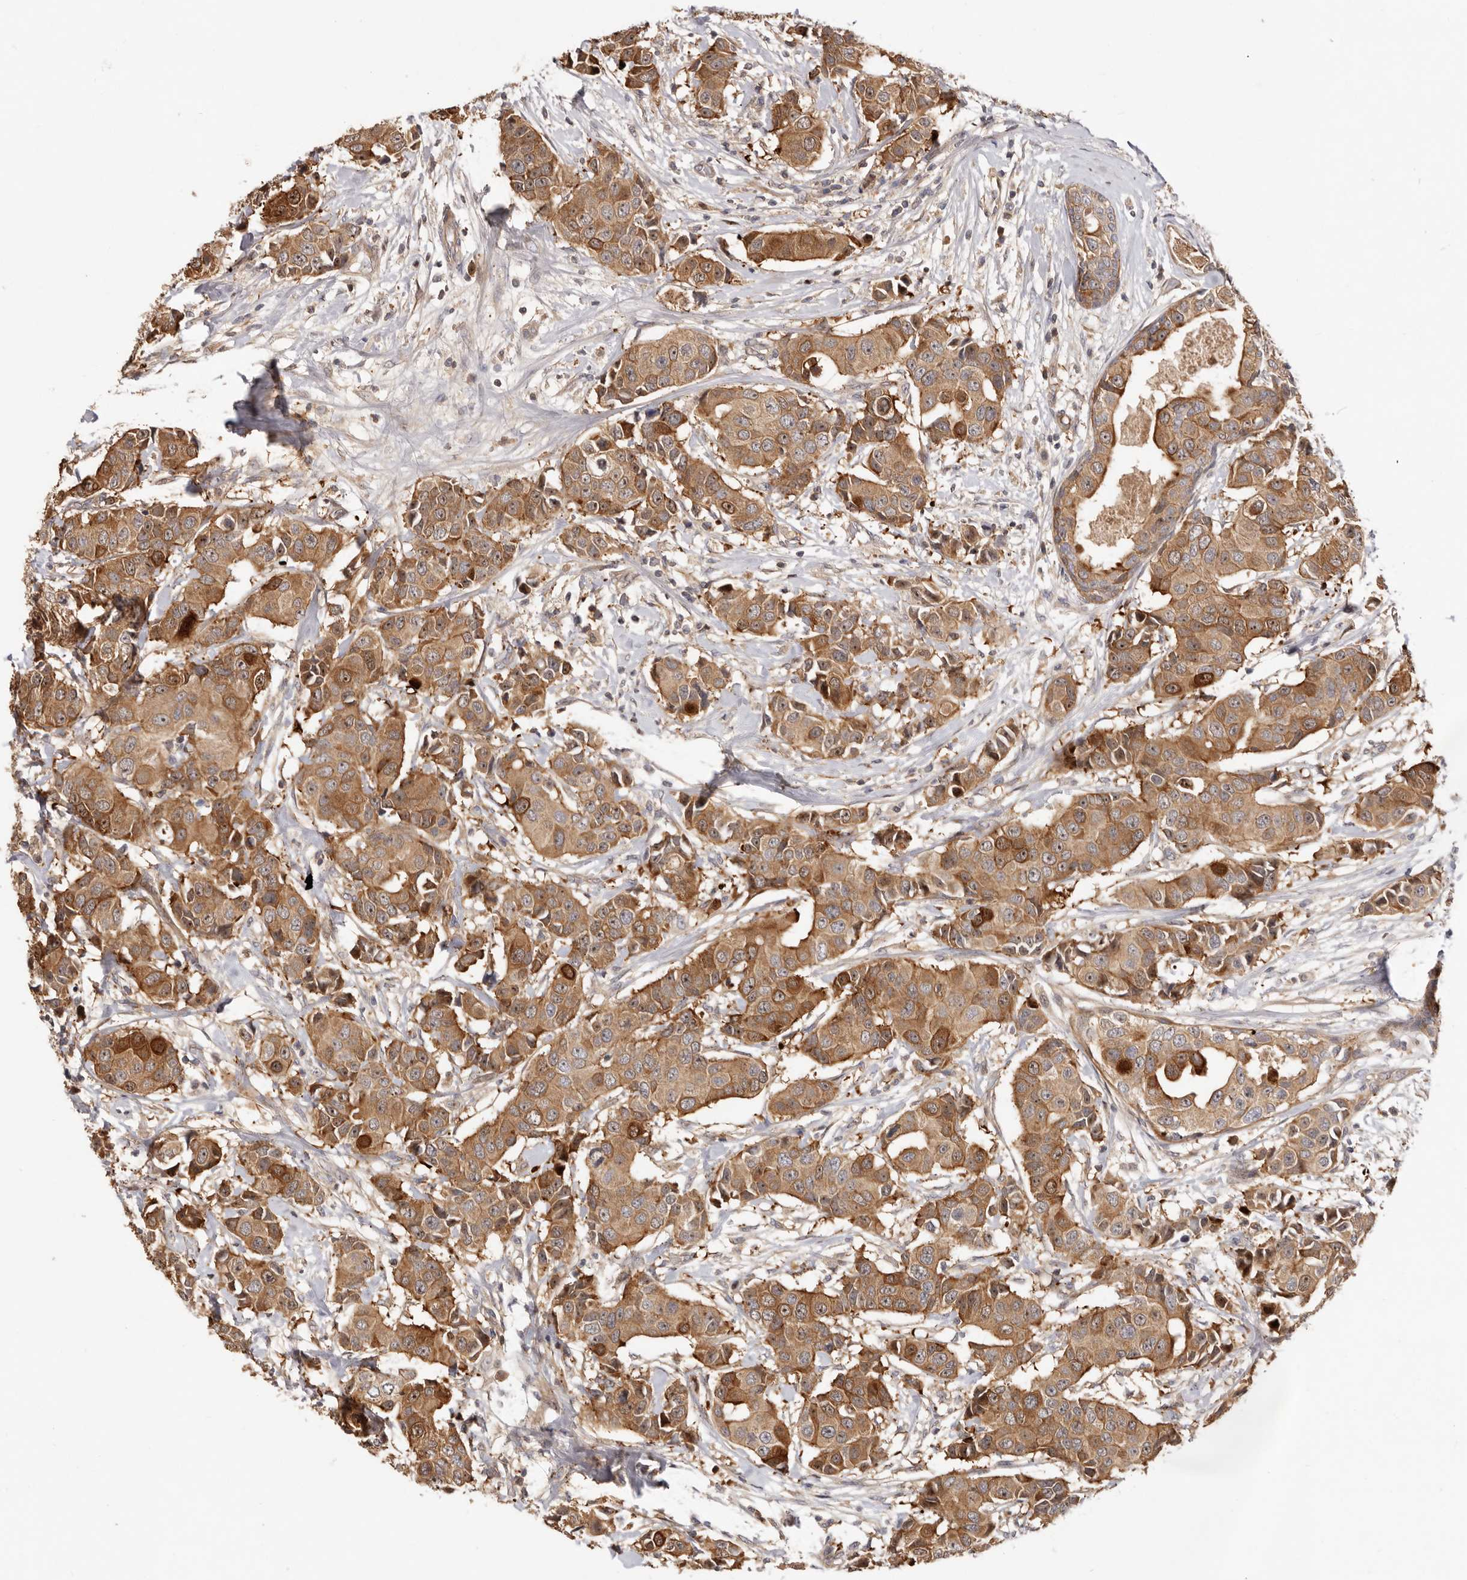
{"staining": {"intensity": "moderate", "quantity": ">75%", "location": "cytoplasmic/membranous"}, "tissue": "breast cancer", "cell_type": "Tumor cells", "image_type": "cancer", "snomed": [{"axis": "morphology", "description": "Normal tissue, NOS"}, {"axis": "morphology", "description": "Duct carcinoma"}, {"axis": "topography", "description": "Breast"}], "caption": "Immunohistochemistry (IHC) of breast cancer displays medium levels of moderate cytoplasmic/membranous expression in approximately >75% of tumor cells.", "gene": "DOP1A", "patient": {"sex": "female", "age": 39}}